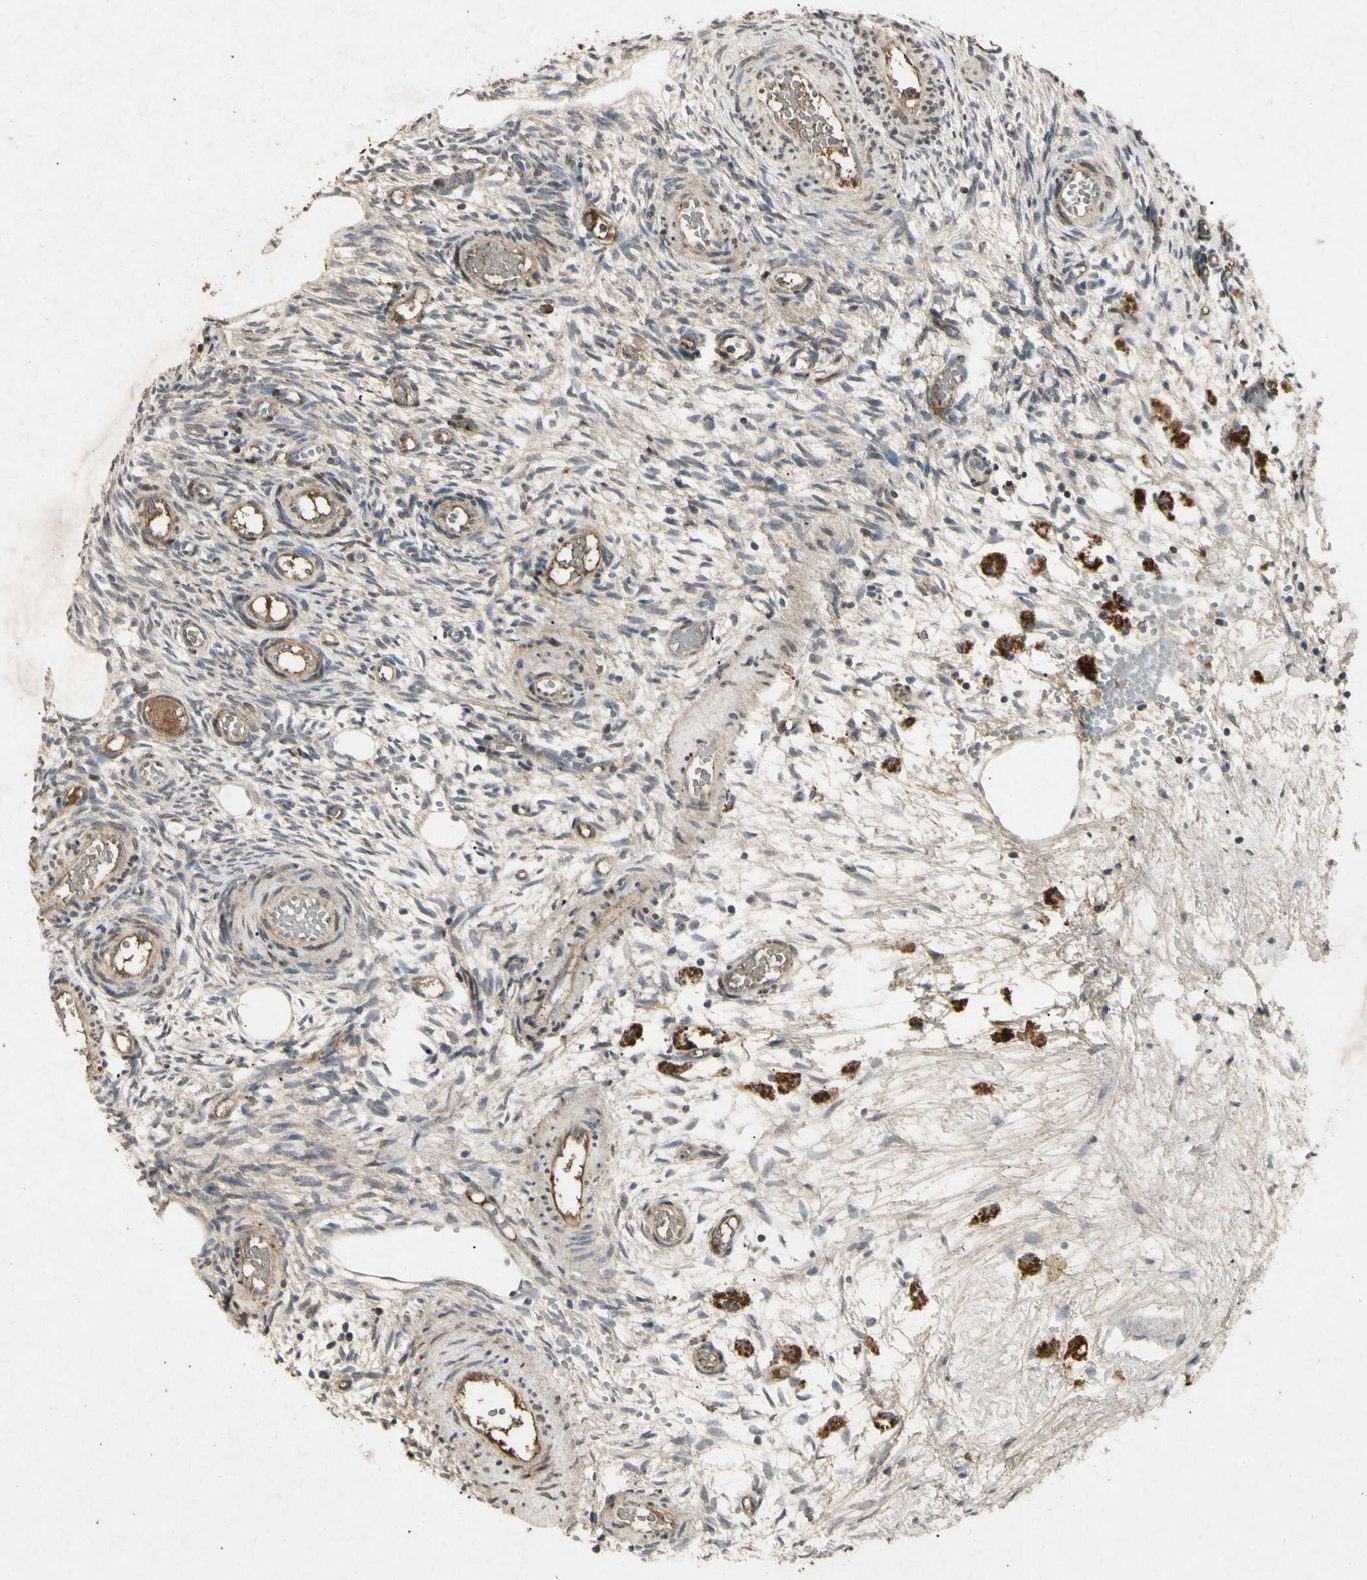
{"staining": {"intensity": "moderate", "quantity": "25%-75%", "location": "cytoplasmic/membranous"}, "tissue": "ovary", "cell_type": "Follicle cells", "image_type": "normal", "snomed": [{"axis": "morphology", "description": "Normal tissue, NOS"}, {"axis": "topography", "description": "Ovary"}], "caption": "Protein staining displays moderate cytoplasmic/membranous staining in about 25%-75% of follicle cells in normal ovary. (DAB = brown stain, brightfield microscopy at high magnification).", "gene": "CP", "patient": {"sex": "female", "age": 35}}